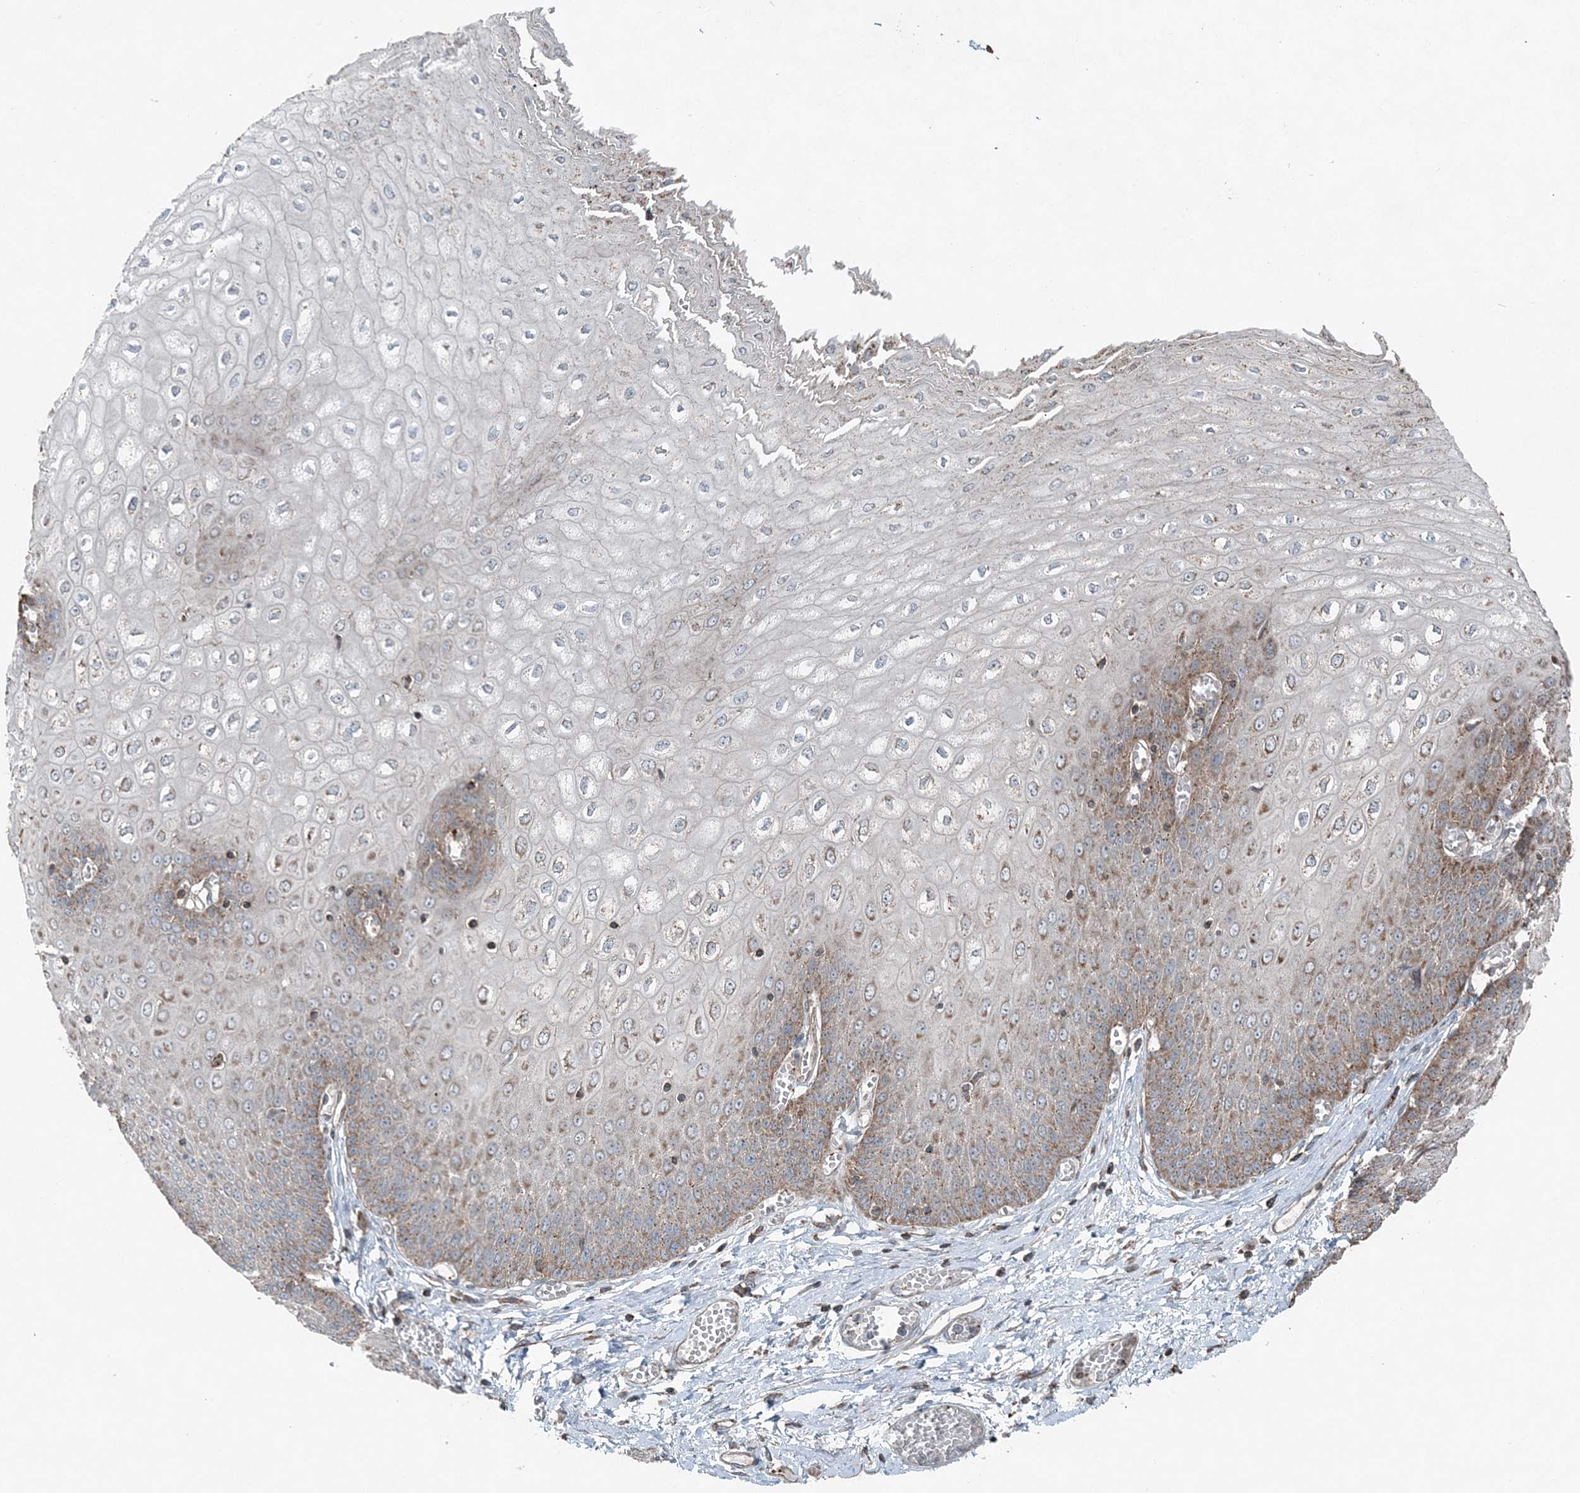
{"staining": {"intensity": "moderate", "quantity": "25%-75%", "location": "cytoplasmic/membranous"}, "tissue": "esophagus", "cell_type": "Squamous epithelial cells", "image_type": "normal", "snomed": [{"axis": "morphology", "description": "Normal tissue, NOS"}, {"axis": "topography", "description": "Esophagus"}], "caption": "Immunohistochemical staining of normal human esophagus reveals medium levels of moderate cytoplasmic/membranous expression in about 25%-75% of squamous epithelial cells.", "gene": "KY", "patient": {"sex": "male", "age": 60}}